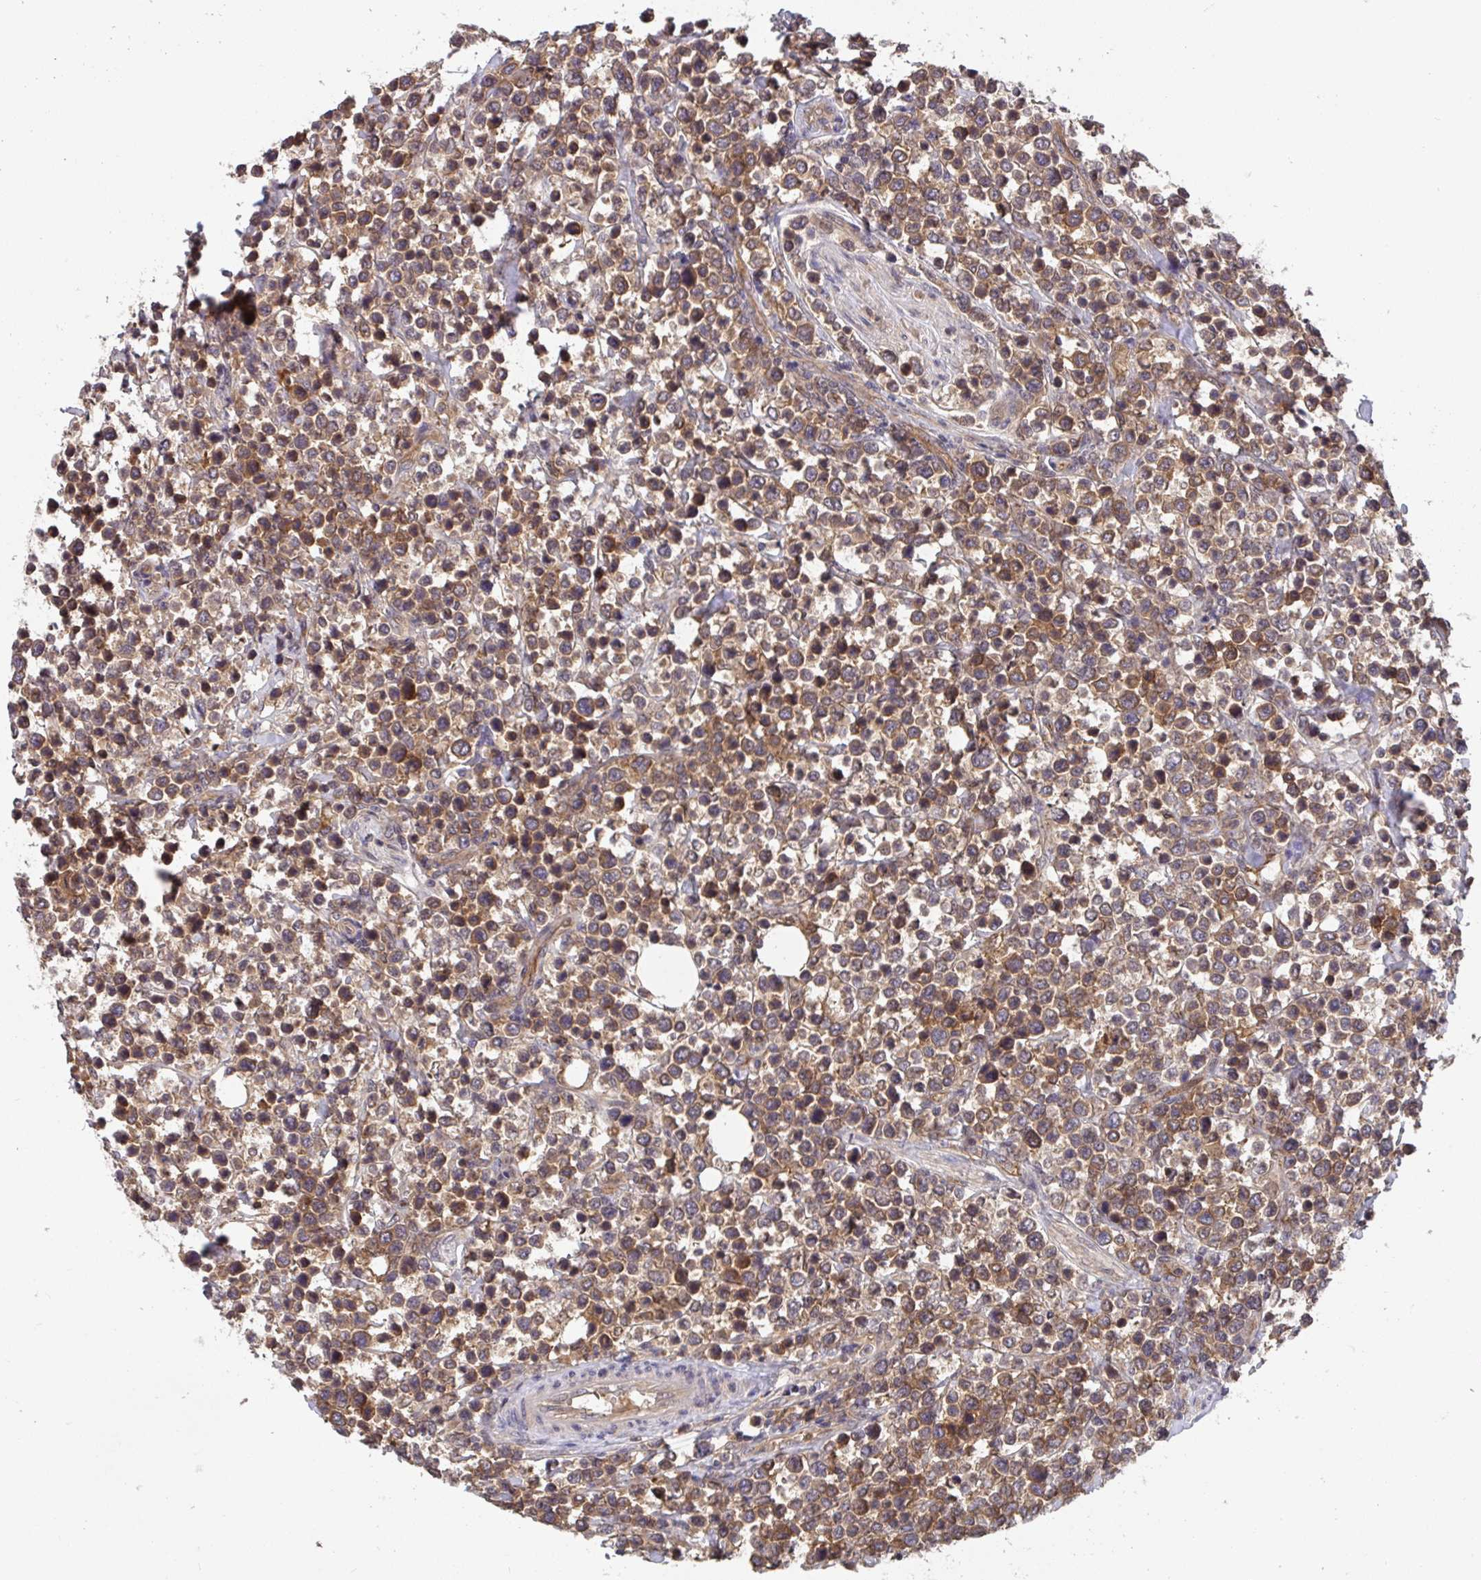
{"staining": {"intensity": "moderate", "quantity": ">75%", "location": "cytoplasmic/membranous,nuclear"}, "tissue": "lymphoma", "cell_type": "Tumor cells", "image_type": "cancer", "snomed": [{"axis": "morphology", "description": "Malignant lymphoma, non-Hodgkin's type, High grade"}, {"axis": "topography", "description": "Soft tissue"}], "caption": "An IHC photomicrograph of tumor tissue is shown. Protein staining in brown shows moderate cytoplasmic/membranous and nuclear positivity in malignant lymphoma, non-Hodgkin's type (high-grade) within tumor cells.", "gene": "TIGAR", "patient": {"sex": "female", "age": 56}}